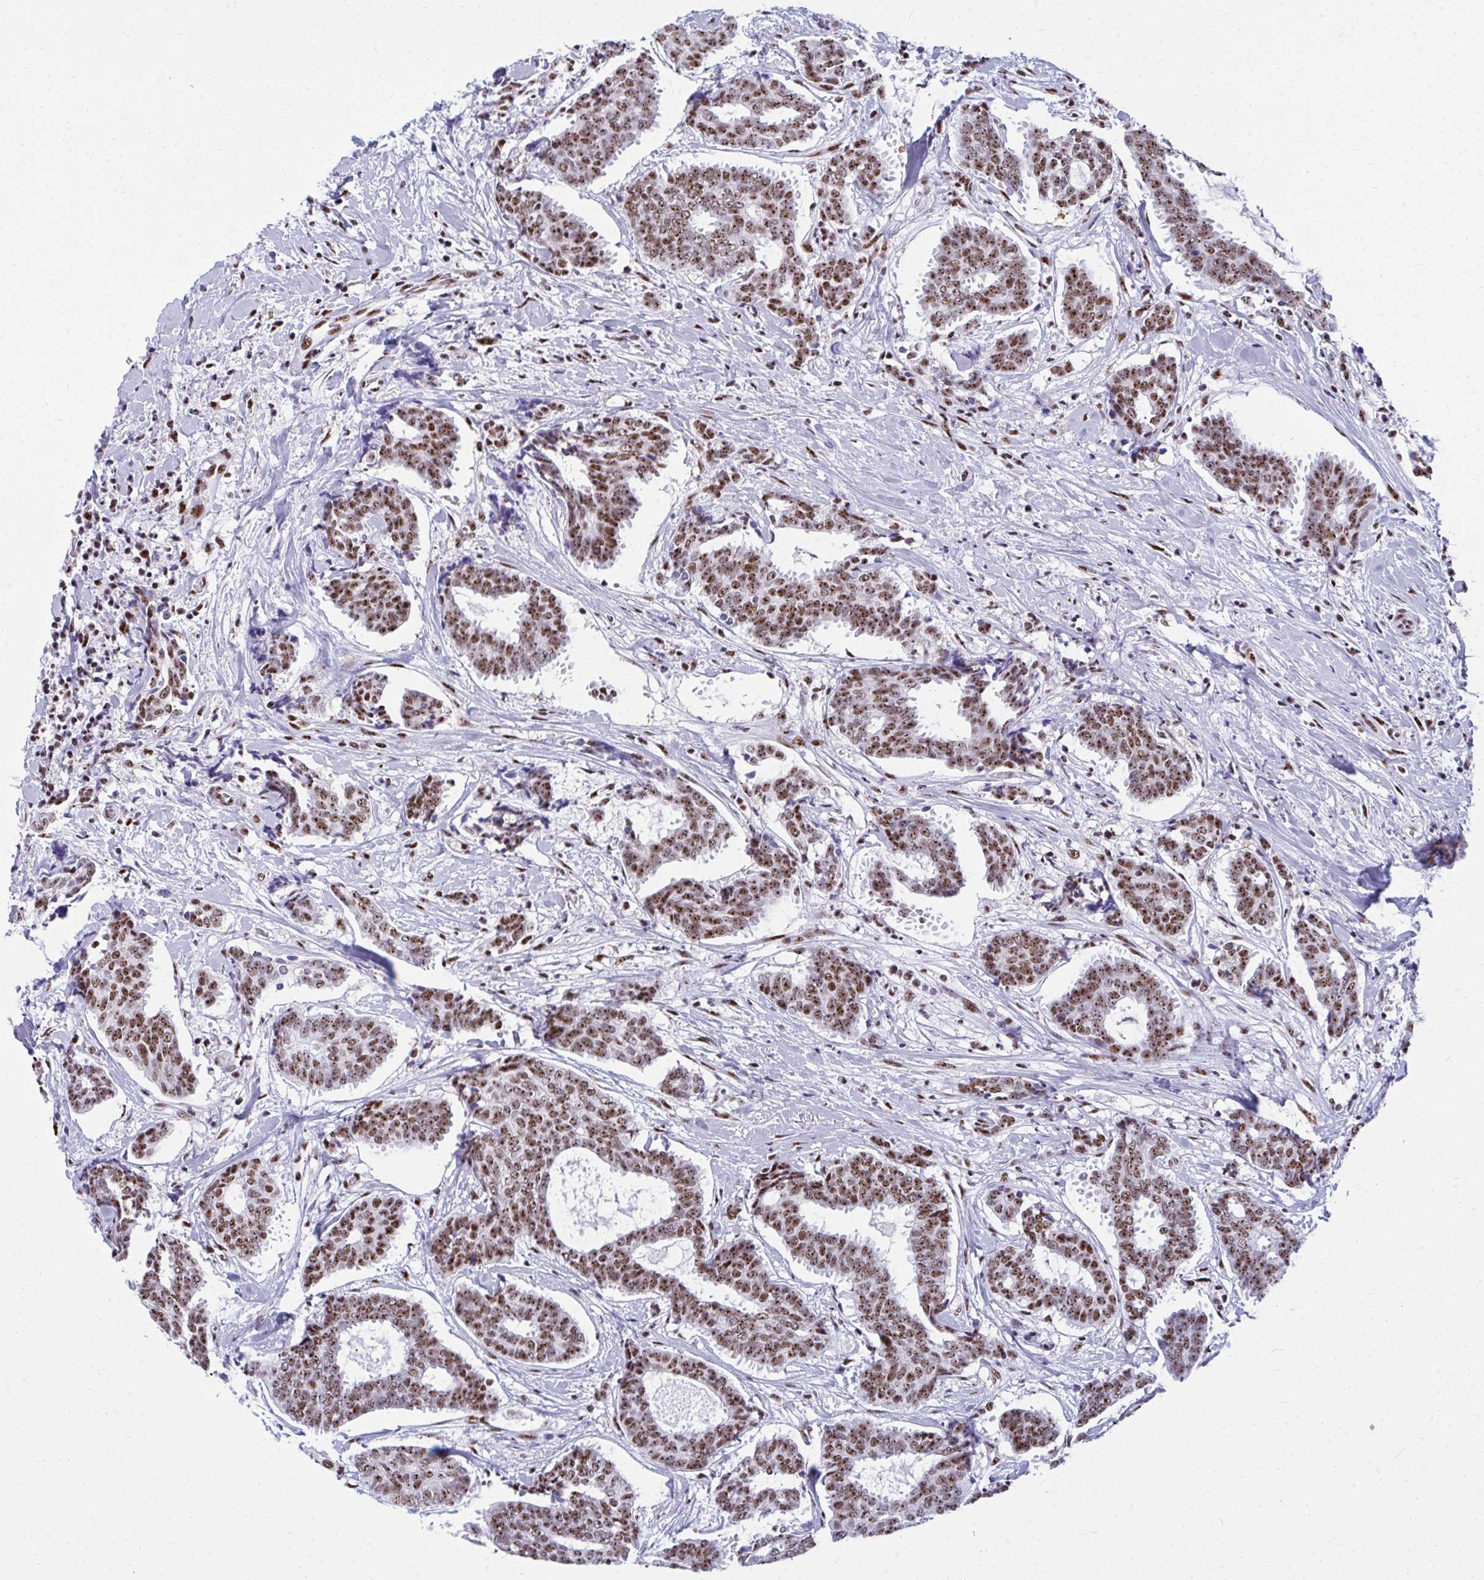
{"staining": {"intensity": "moderate", "quantity": ">75%", "location": "nuclear"}, "tissue": "breast cancer", "cell_type": "Tumor cells", "image_type": "cancer", "snomed": [{"axis": "morphology", "description": "Intraductal carcinoma, in situ"}, {"axis": "morphology", "description": "Duct carcinoma"}, {"axis": "morphology", "description": "Lobular carcinoma, in situ"}, {"axis": "topography", "description": "Breast"}], "caption": "Breast cancer (intraductal carcinoma,  in situ) stained with immunohistochemistry (IHC) demonstrates moderate nuclear staining in approximately >75% of tumor cells.", "gene": "PELP1", "patient": {"sex": "female", "age": 44}}